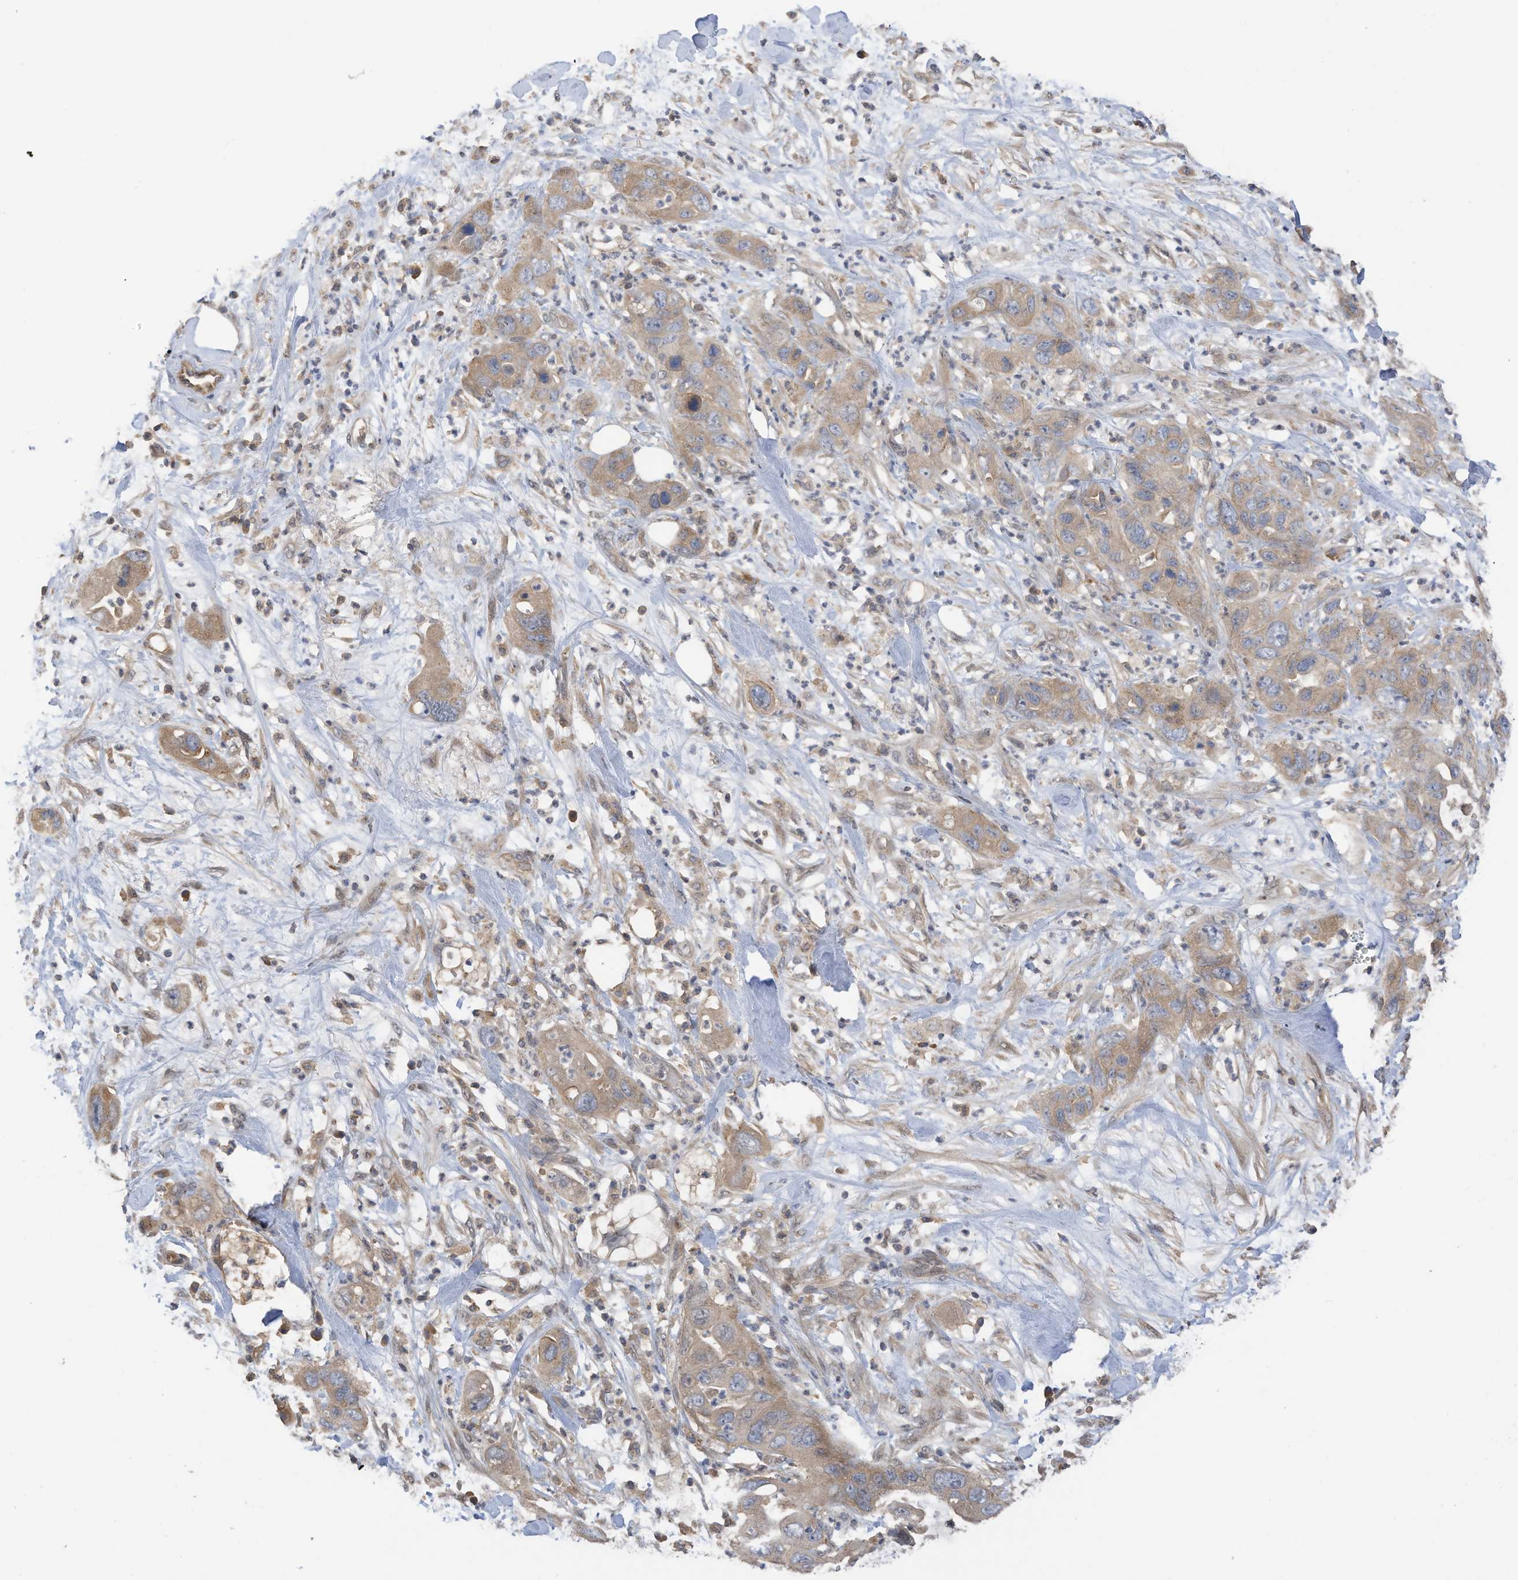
{"staining": {"intensity": "weak", "quantity": ">75%", "location": "cytoplasmic/membranous"}, "tissue": "pancreatic cancer", "cell_type": "Tumor cells", "image_type": "cancer", "snomed": [{"axis": "morphology", "description": "Adenocarcinoma, NOS"}, {"axis": "topography", "description": "Pancreas"}], "caption": "IHC image of neoplastic tissue: adenocarcinoma (pancreatic) stained using immunohistochemistry exhibits low levels of weak protein expression localized specifically in the cytoplasmic/membranous of tumor cells, appearing as a cytoplasmic/membranous brown color.", "gene": "REC8", "patient": {"sex": "female", "age": 71}}